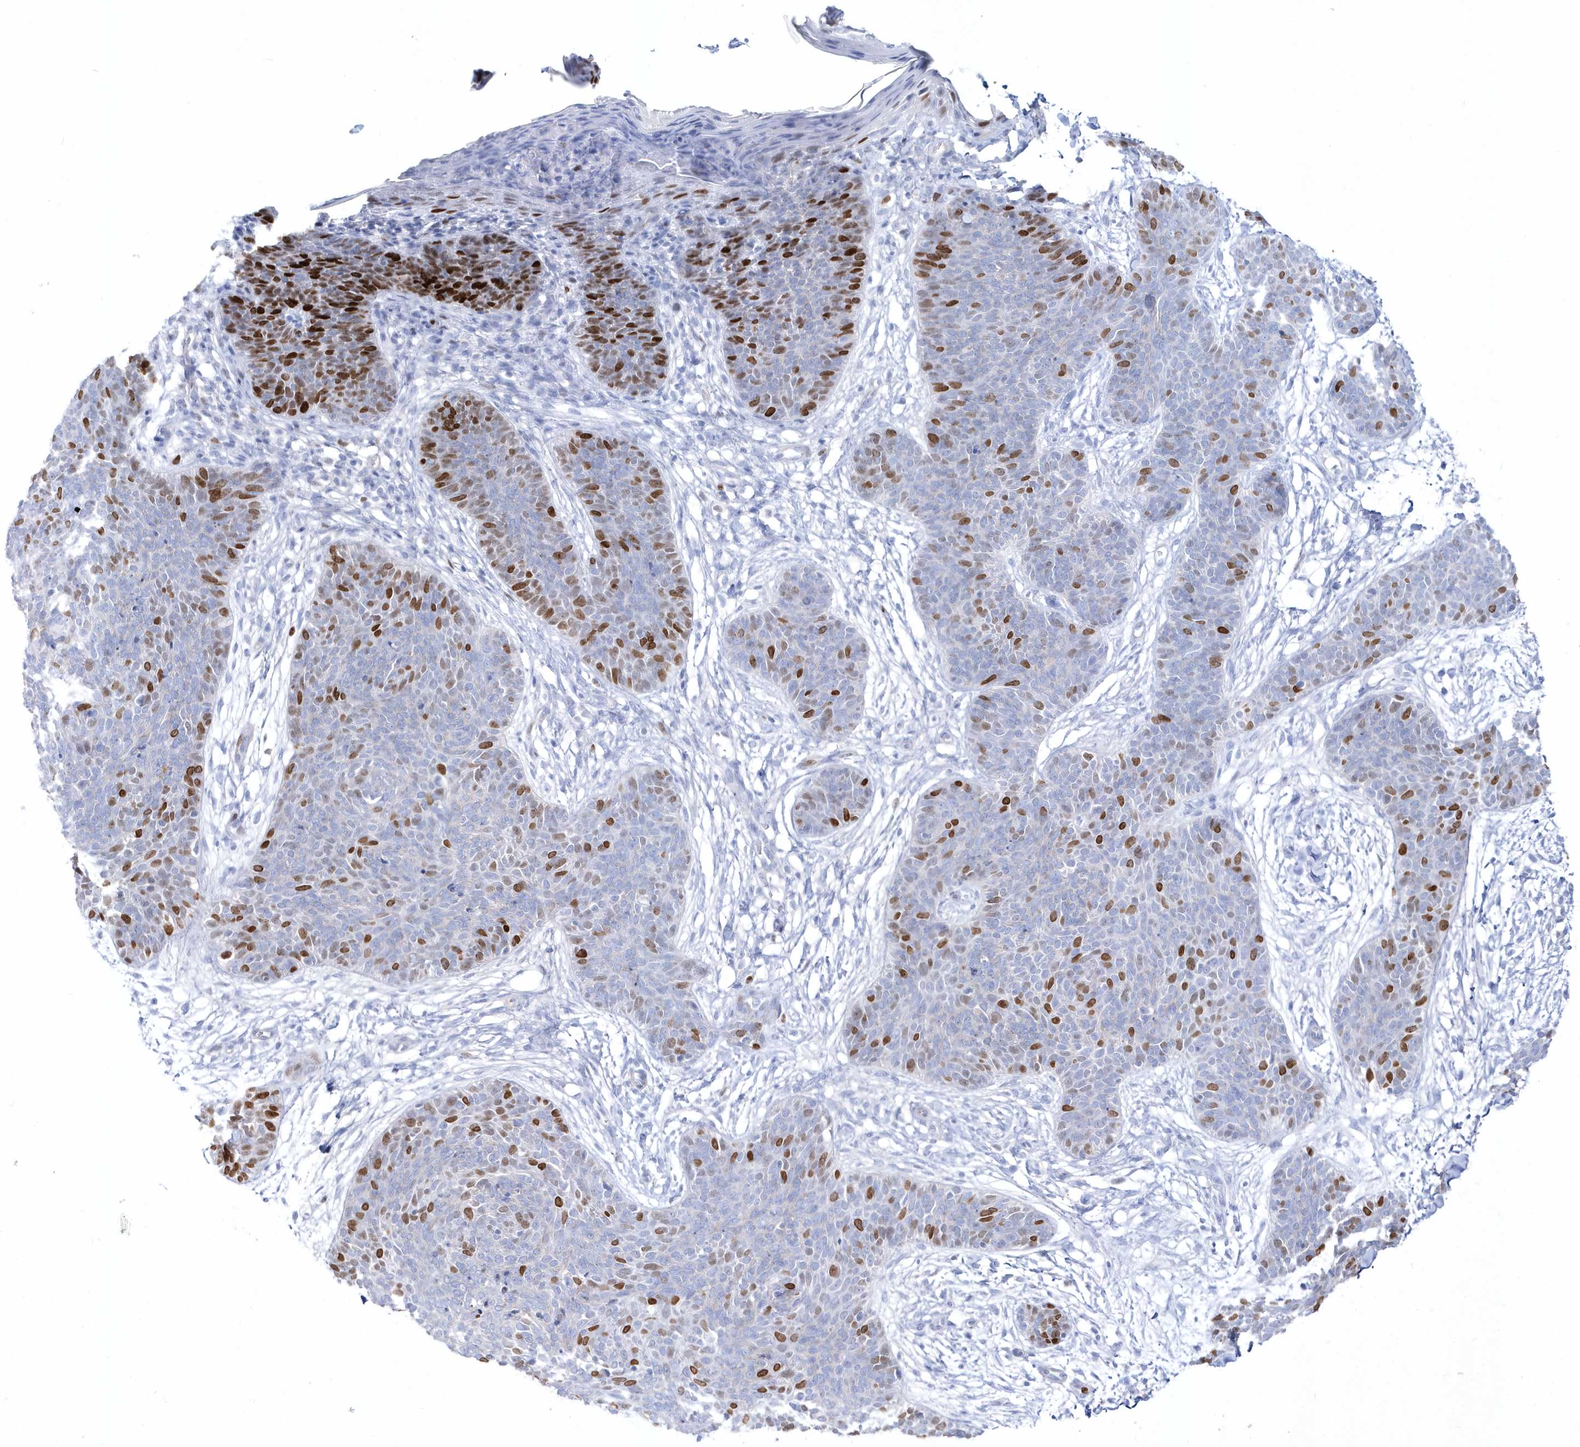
{"staining": {"intensity": "moderate", "quantity": "25%-75%", "location": "nuclear"}, "tissue": "skin cancer", "cell_type": "Tumor cells", "image_type": "cancer", "snomed": [{"axis": "morphology", "description": "Basal cell carcinoma"}, {"axis": "topography", "description": "Skin"}], "caption": "This histopathology image exhibits immunohistochemistry (IHC) staining of human basal cell carcinoma (skin), with medium moderate nuclear expression in about 25%-75% of tumor cells.", "gene": "TMCO6", "patient": {"sex": "male", "age": 85}}